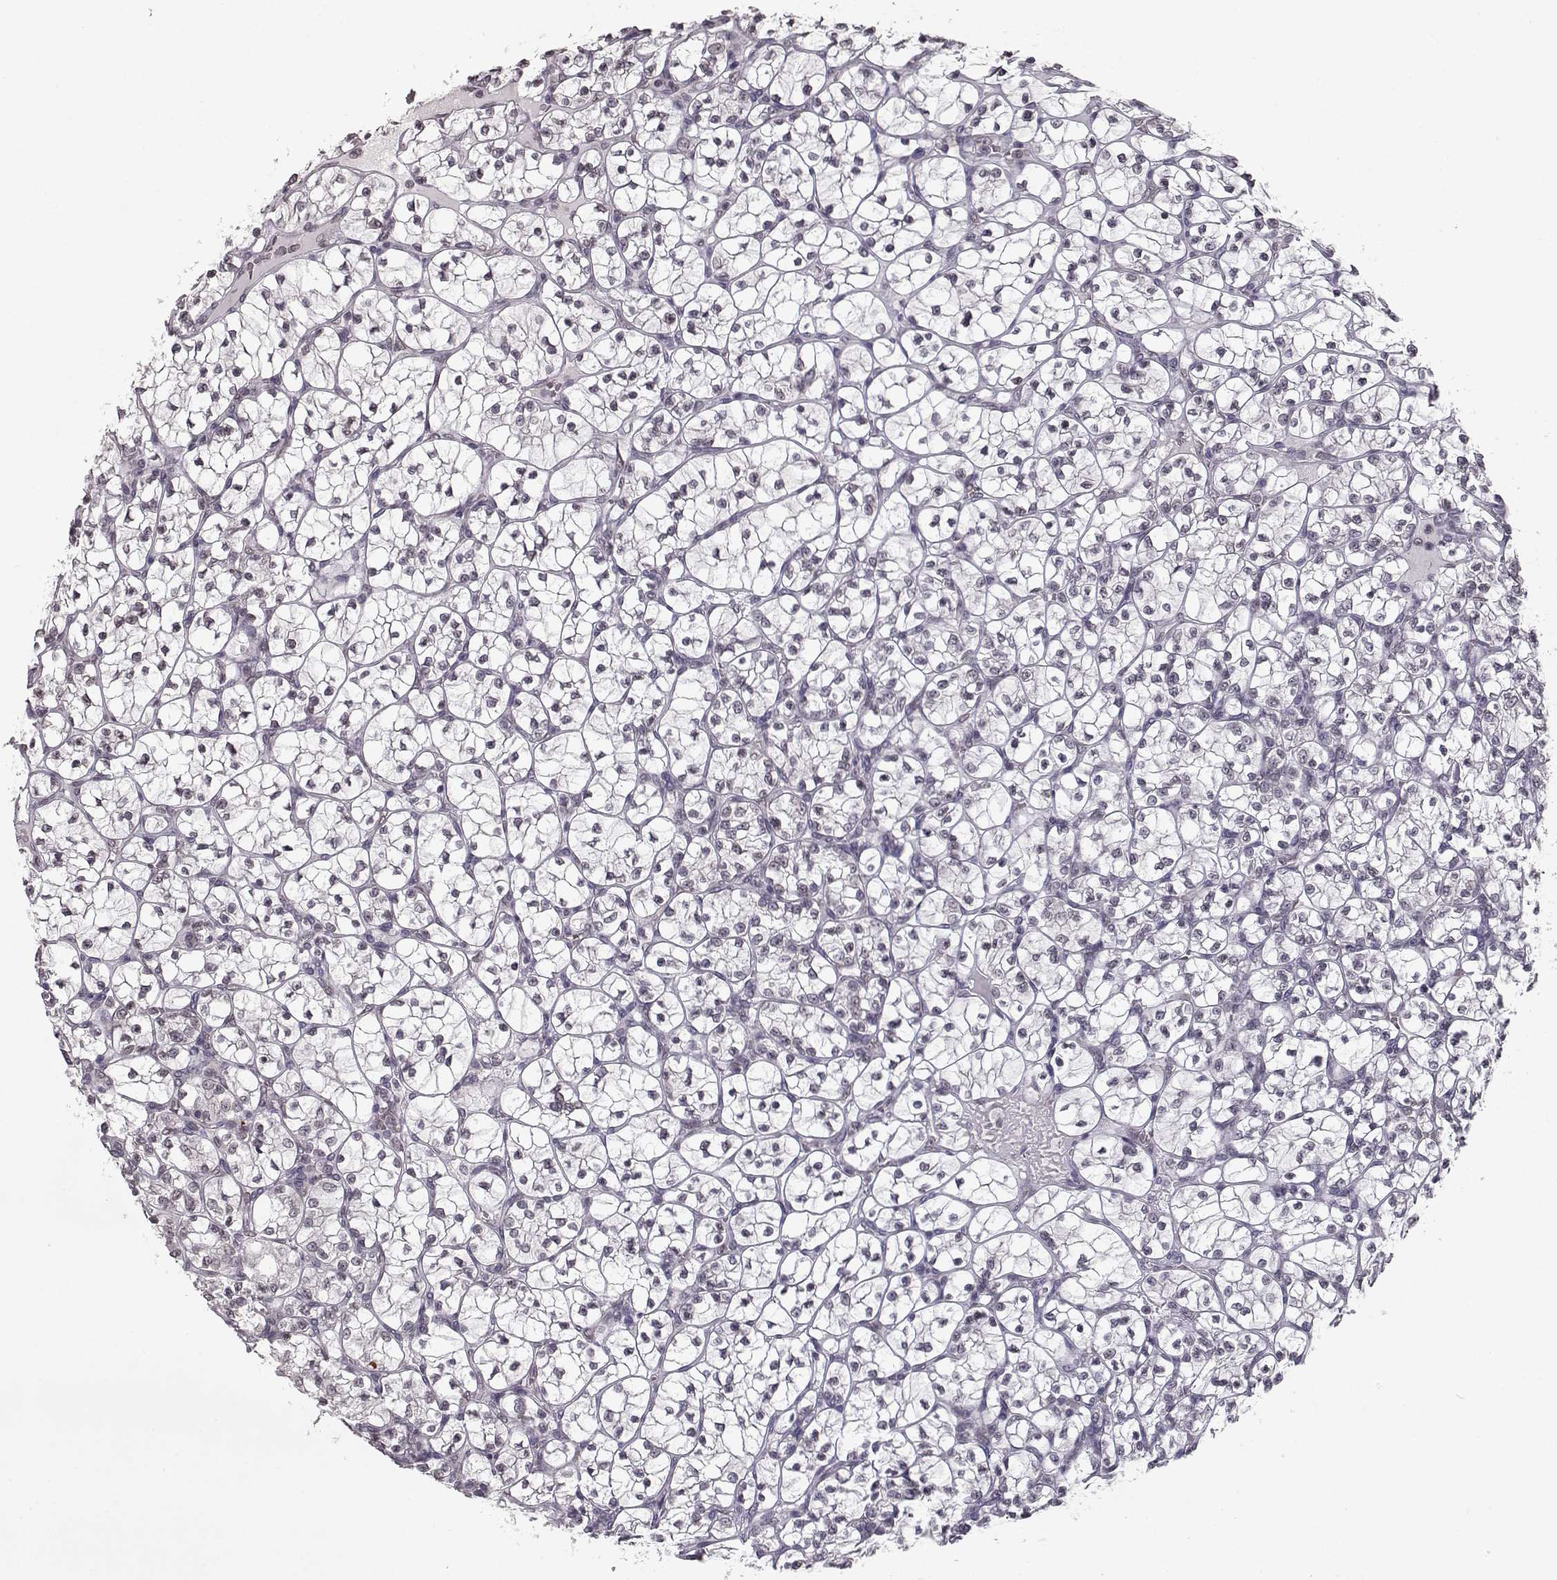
{"staining": {"intensity": "negative", "quantity": "none", "location": "none"}, "tissue": "renal cancer", "cell_type": "Tumor cells", "image_type": "cancer", "snomed": [{"axis": "morphology", "description": "Adenocarcinoma, NOS"}, {"axis": "topography", "description": "Kidney"}], "caption": "Micrograph shows no significant protein expression in tumor cells of renal adenocarcinoma. The staining was performed using DAB (3,3'-diaminobenzidine) to visualize the protein expression in brown, while the nuclei were stained in blue with hematoxylin (Magnification: 20x).", "gene": "NUP37", "patient": {"sex": "female", "age": 89}}